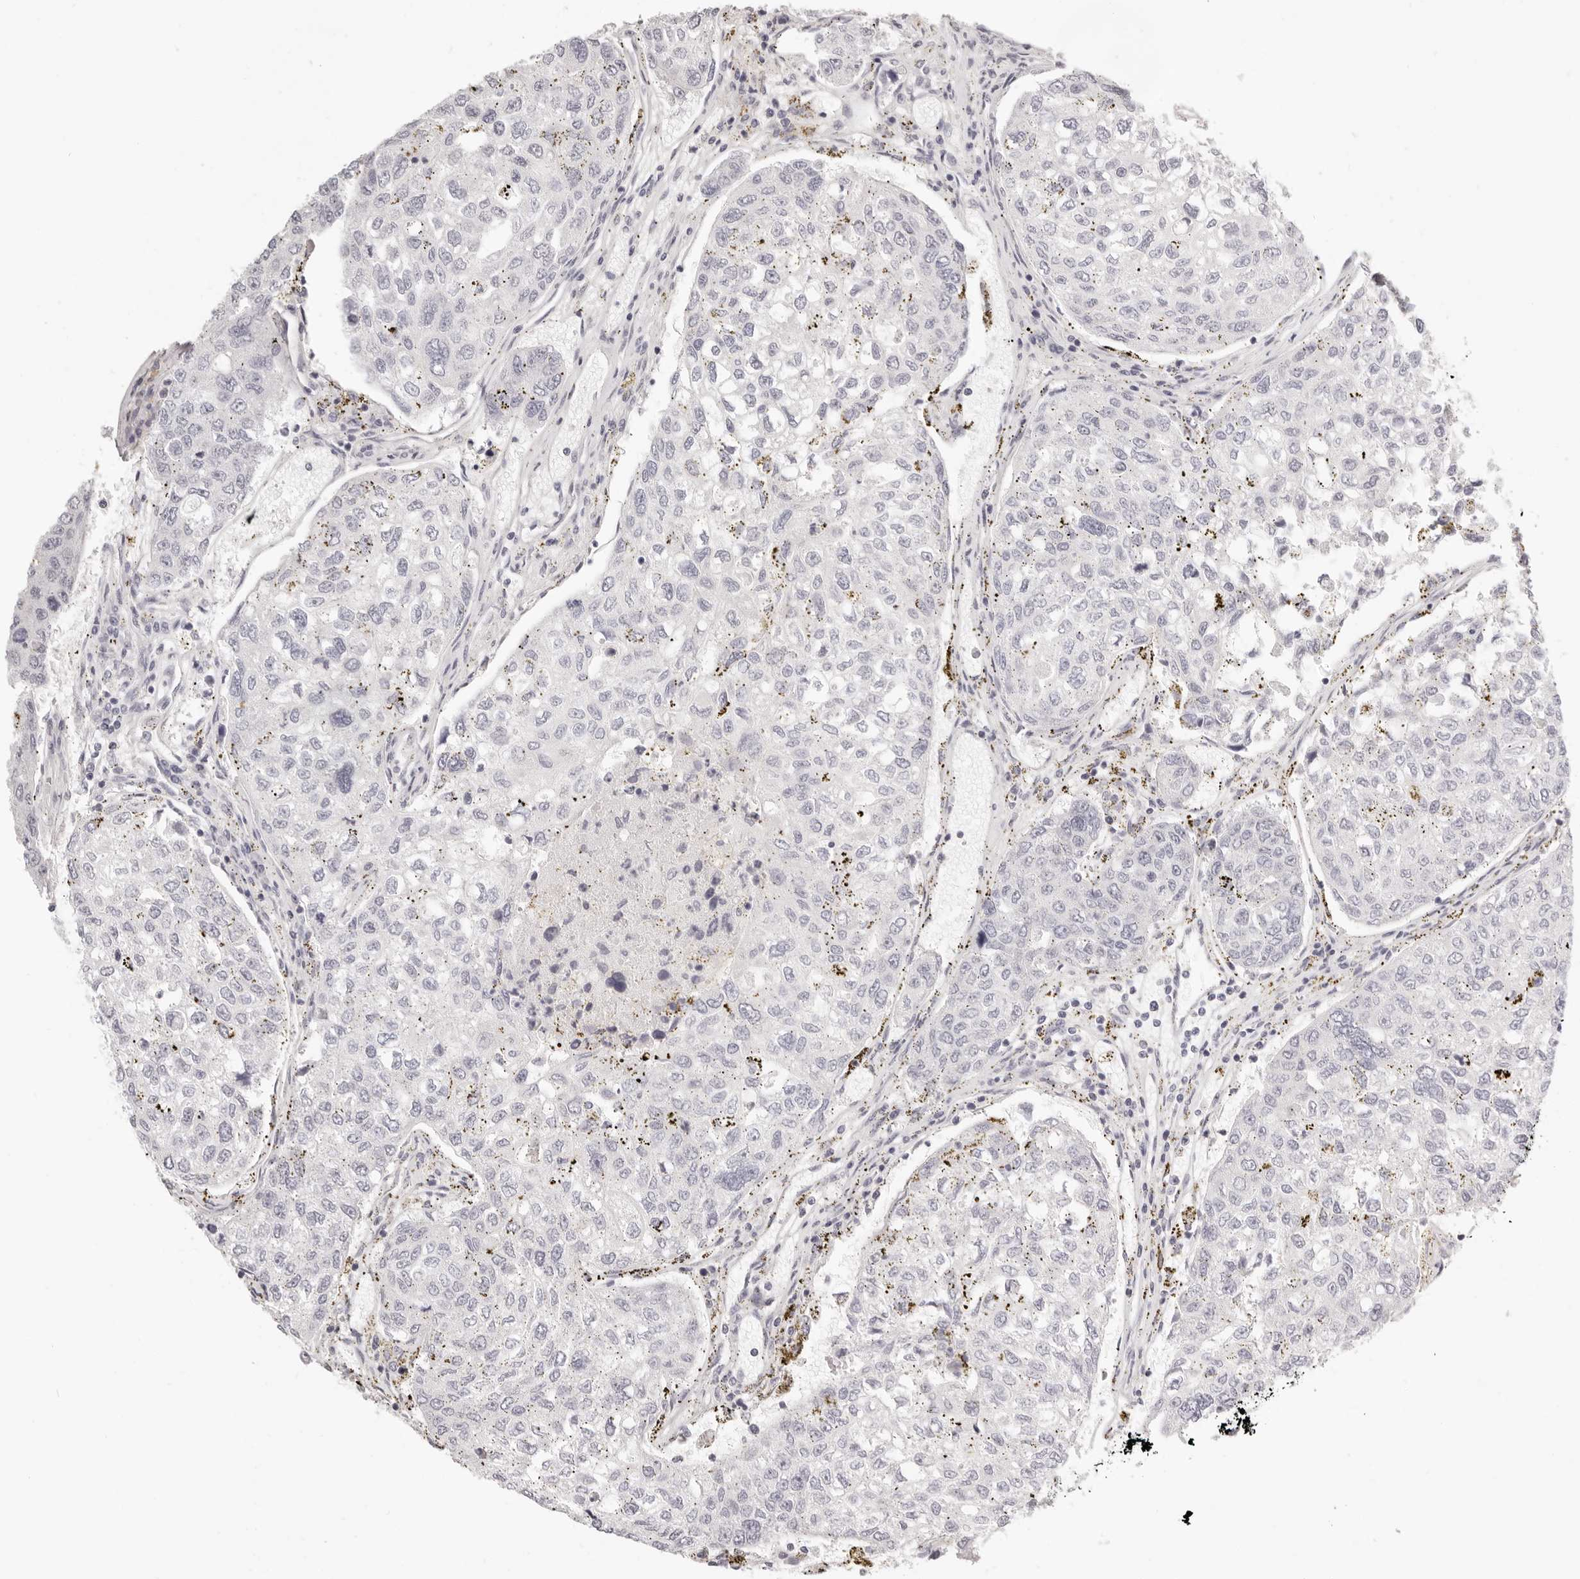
{"staining": {"intensity": "negative", "quantity": "none", "location": "none"}, "tissue": "urothelial cancer", "cell_type": "Tumor cells", "image_type": "cancer", "snomed": [{"axis": "morphology", "description": "Urothelial carcinoma, High grade"}, {"axis": "topography", "description": "Lymph node"}, {"axis": "topography", "description": "Urinary bladder"}], "caption": "Immunohistochemistry image of neoplastic tissue: high-grade urothelial carcinoma stained with DAB (3,3'-diaminobenzidine) demonstrates no significant protein staining in tumor cells. (Immunohistochemistry, brightfield microscopy, high magnification).", "gene": "FABP1", "patient": {"sex": "male", "age": 51}}